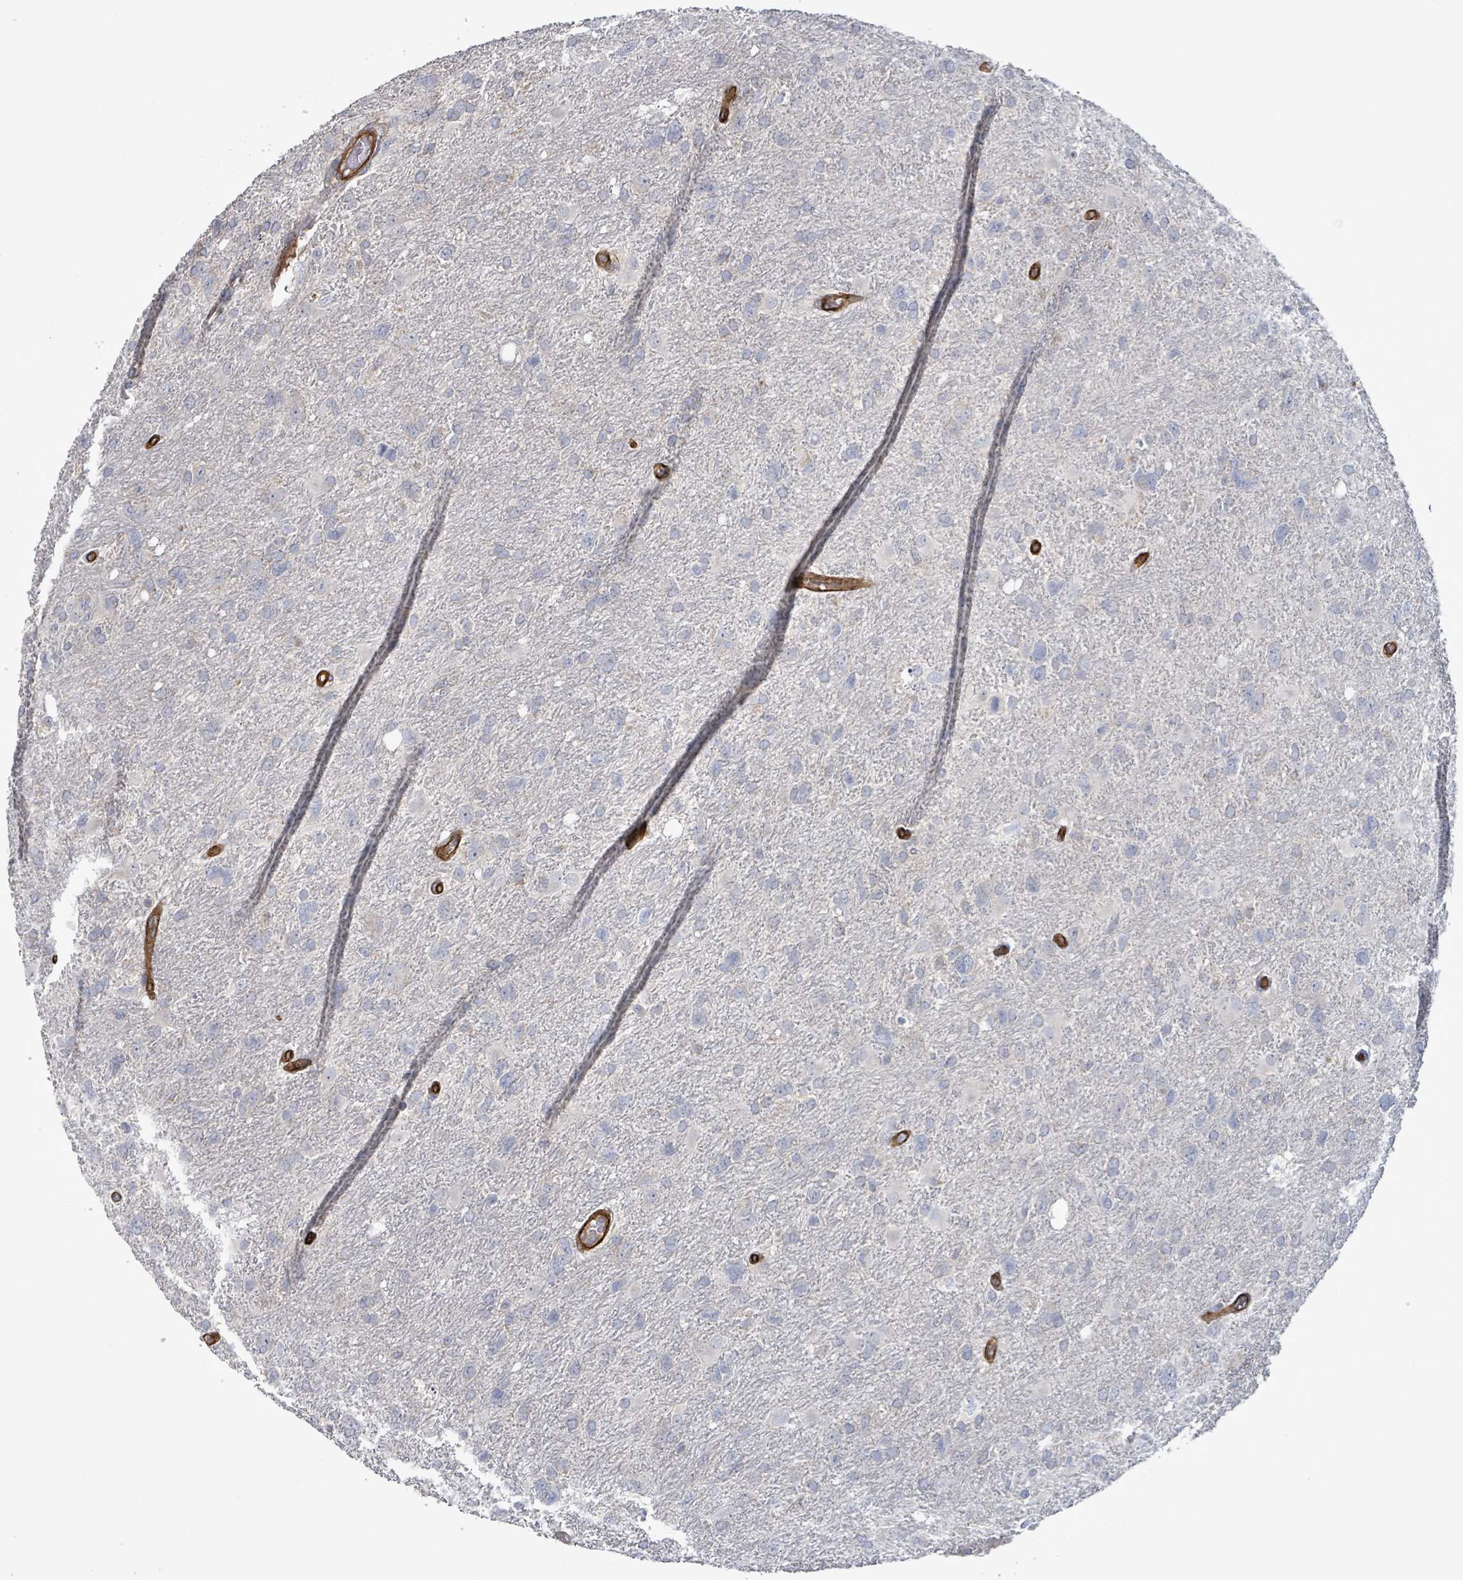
{"staining": {"intensity": "negative", "quantity": "none", "location": "none"}, "tissue": "glioma", "cell_type": "Tumor cells", "image_type": "cancer", "snomed": [{"axis": "morphology", "description": "Glioma, malignant, High grade"}, {"axis": "topography", "description": "Brain"}], "caption": "The photomicrograph displays no significant positivity in tumor cells of glioma.", "gene": "KANK3", "patient": {"sex": "male", "age": 61}}